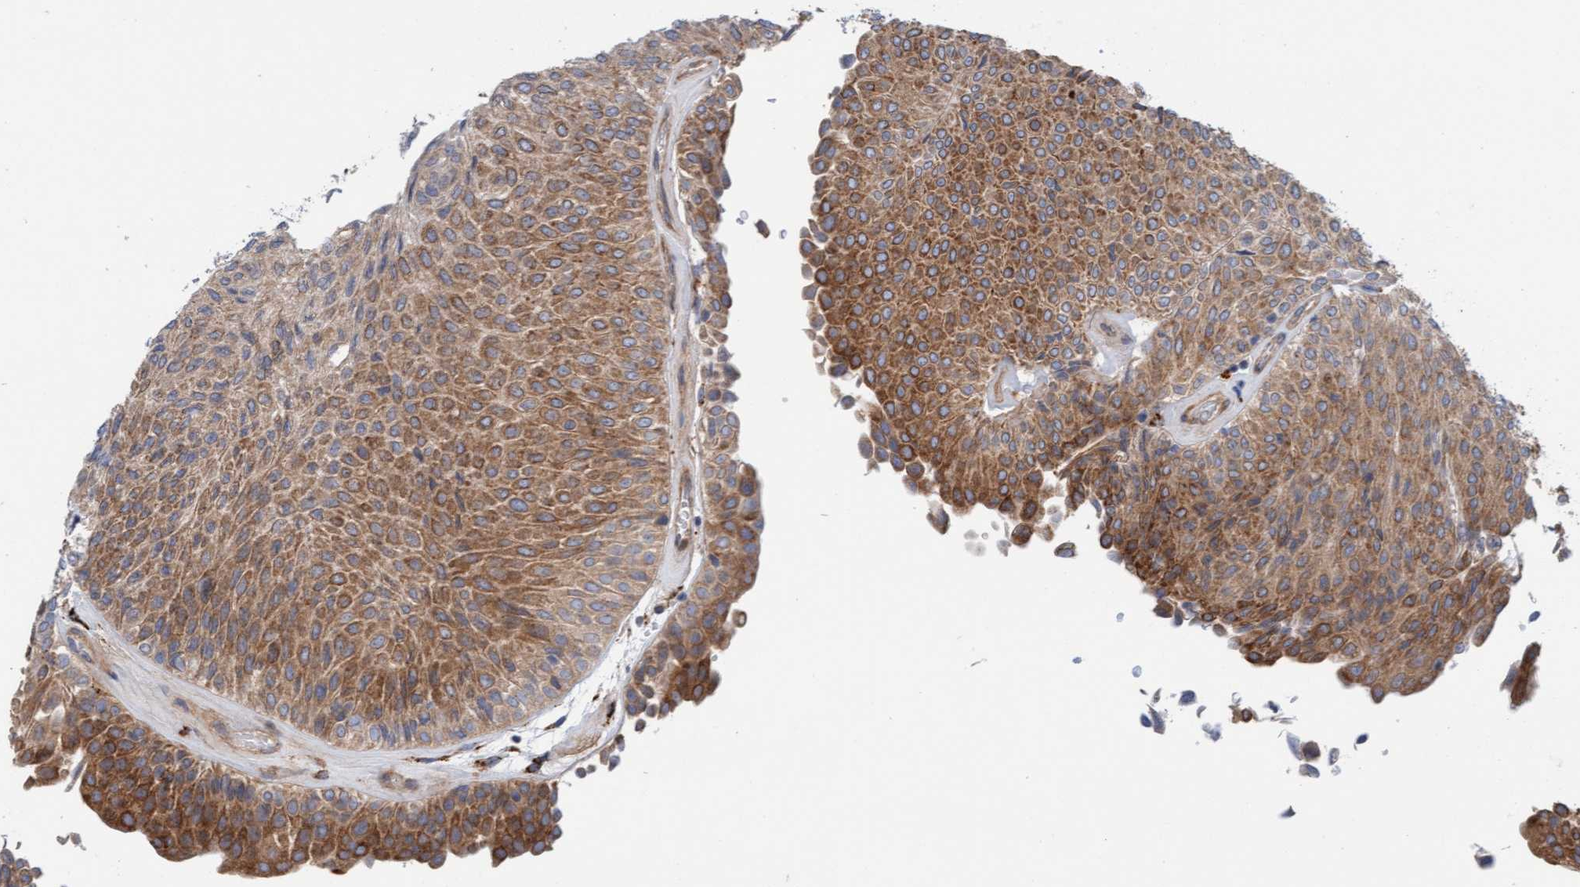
{"staining": {"intensity": "moderate", "quantity": ">75%", "location": "cytoplasmic/membranous"}, "tissue": "urothelial cancer", "cell_type": "Tumor cells", "image_type": "cancer", "snomed": [{"axis": "morphology", "description": "Urothelial carcinoma, Low grade"}, {"axis": "topography", "description": "Urinary bladder"}], "caption": "Immunohistochemistry (IHC) of human urothelial cancer shows medium levels of moderate cytoplasmic/membranous staining in approximately >75% of tumor cells. (brown staining indicates protein expression, while blue staining denotes nuclei).", "gene": "CDK5RAP3", "patient": {"sex": "male", "age": 78}}